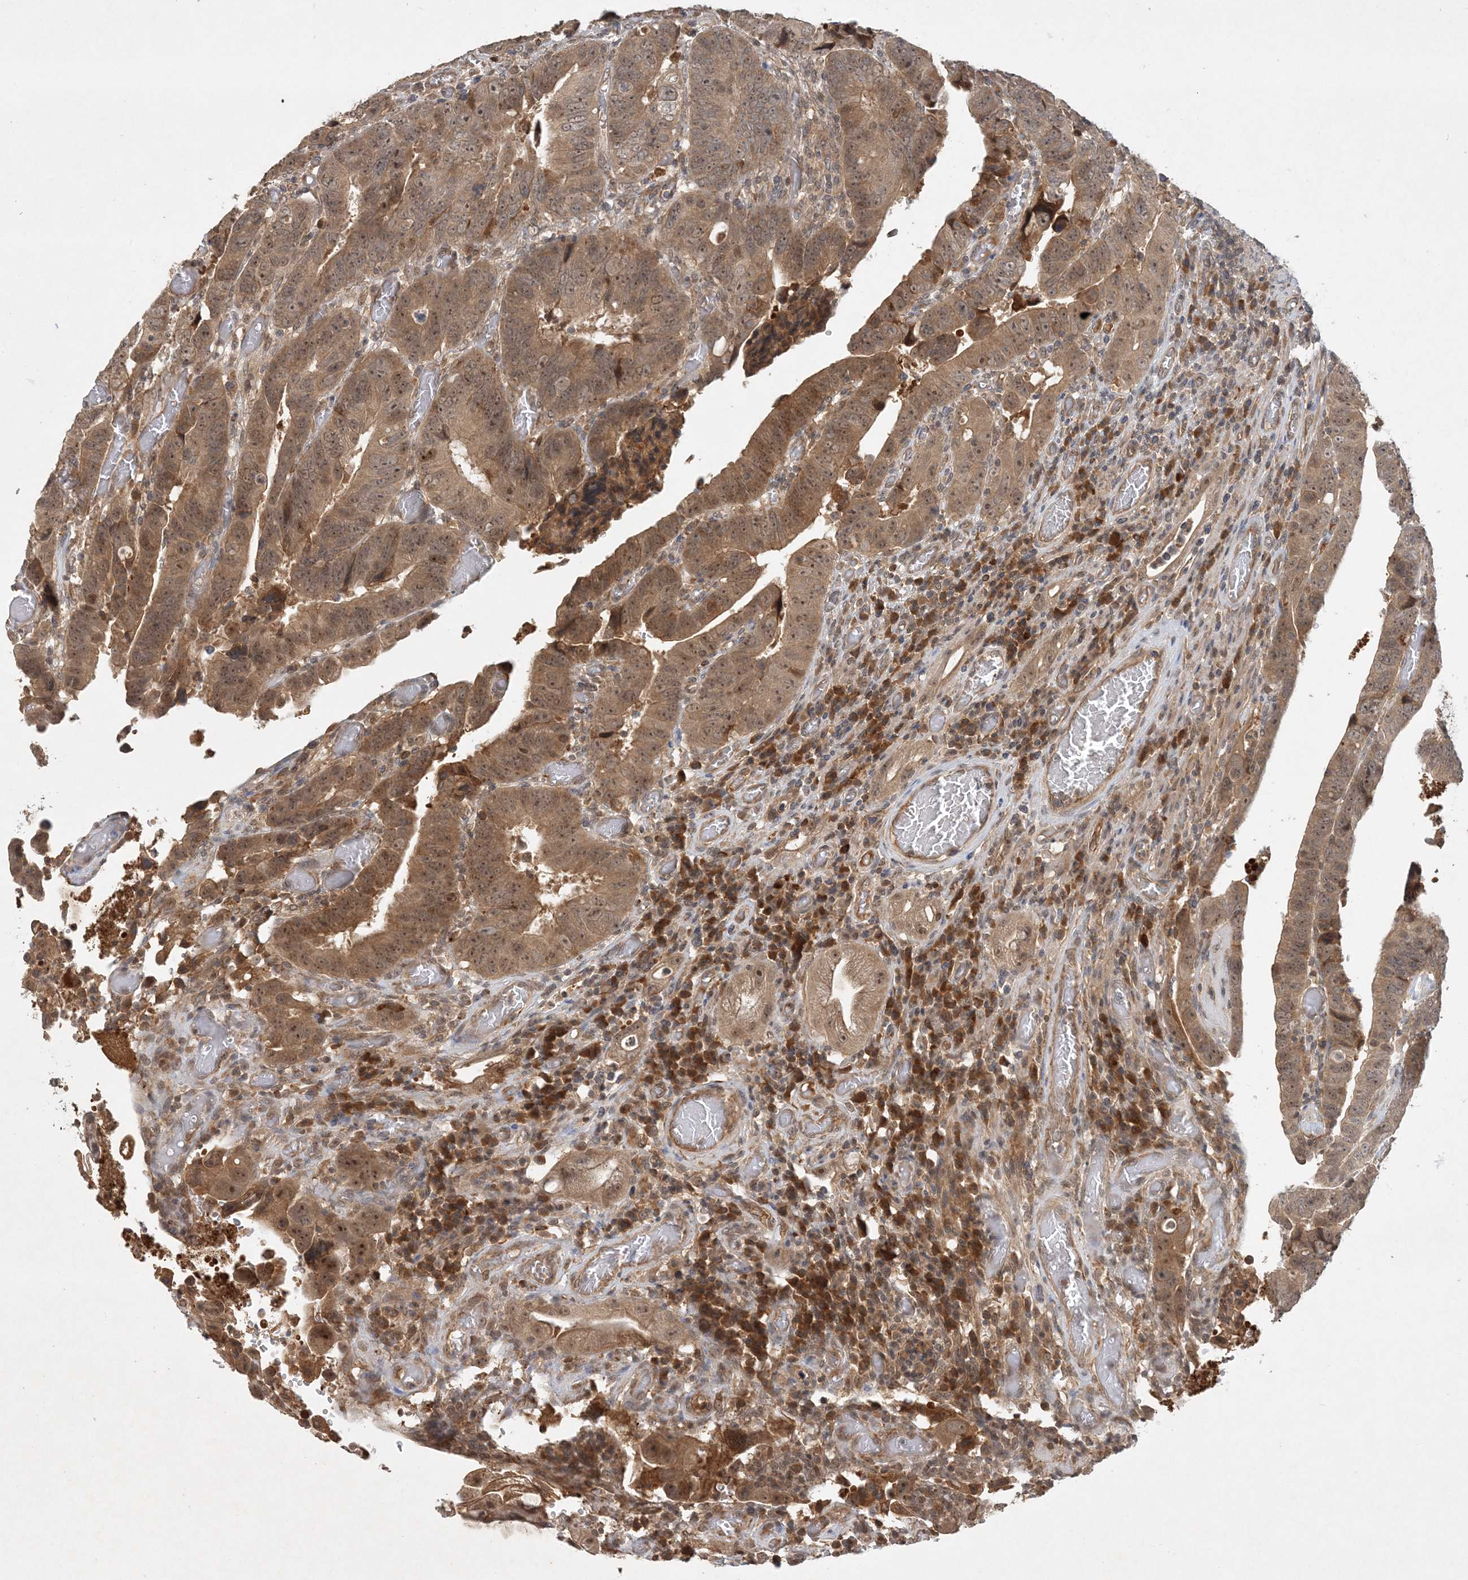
{"staining": {"intensity": "moderate", "quantity": ">75%", "location": "cytoplasmic/membranous,nuclear"}, "tissue": "colorectal cancer", "cell_type": "Tumor cells", "image_type": "cancer", "snomed": [{"axis": "morphology", "description": "Normal tissue, NOS"}, {"axis": "morphology", "description": "Adenocarcinoma, NOS"}, {"axis": "topography", "description": "Rectum"}], "caption": "Protein expression analysis of colorectal cancer (adenocarcinoma) demonstrates moderate cytoplasmic/membranous and nuclear staining in about >75% of tumor cells. (Stains: DAB in brown, nuclei in blue, Microscopy: brightfield microscopy at high magnification).", "gene": "ZCCHC4", "patient": {"sex": "female", "age": 65}}